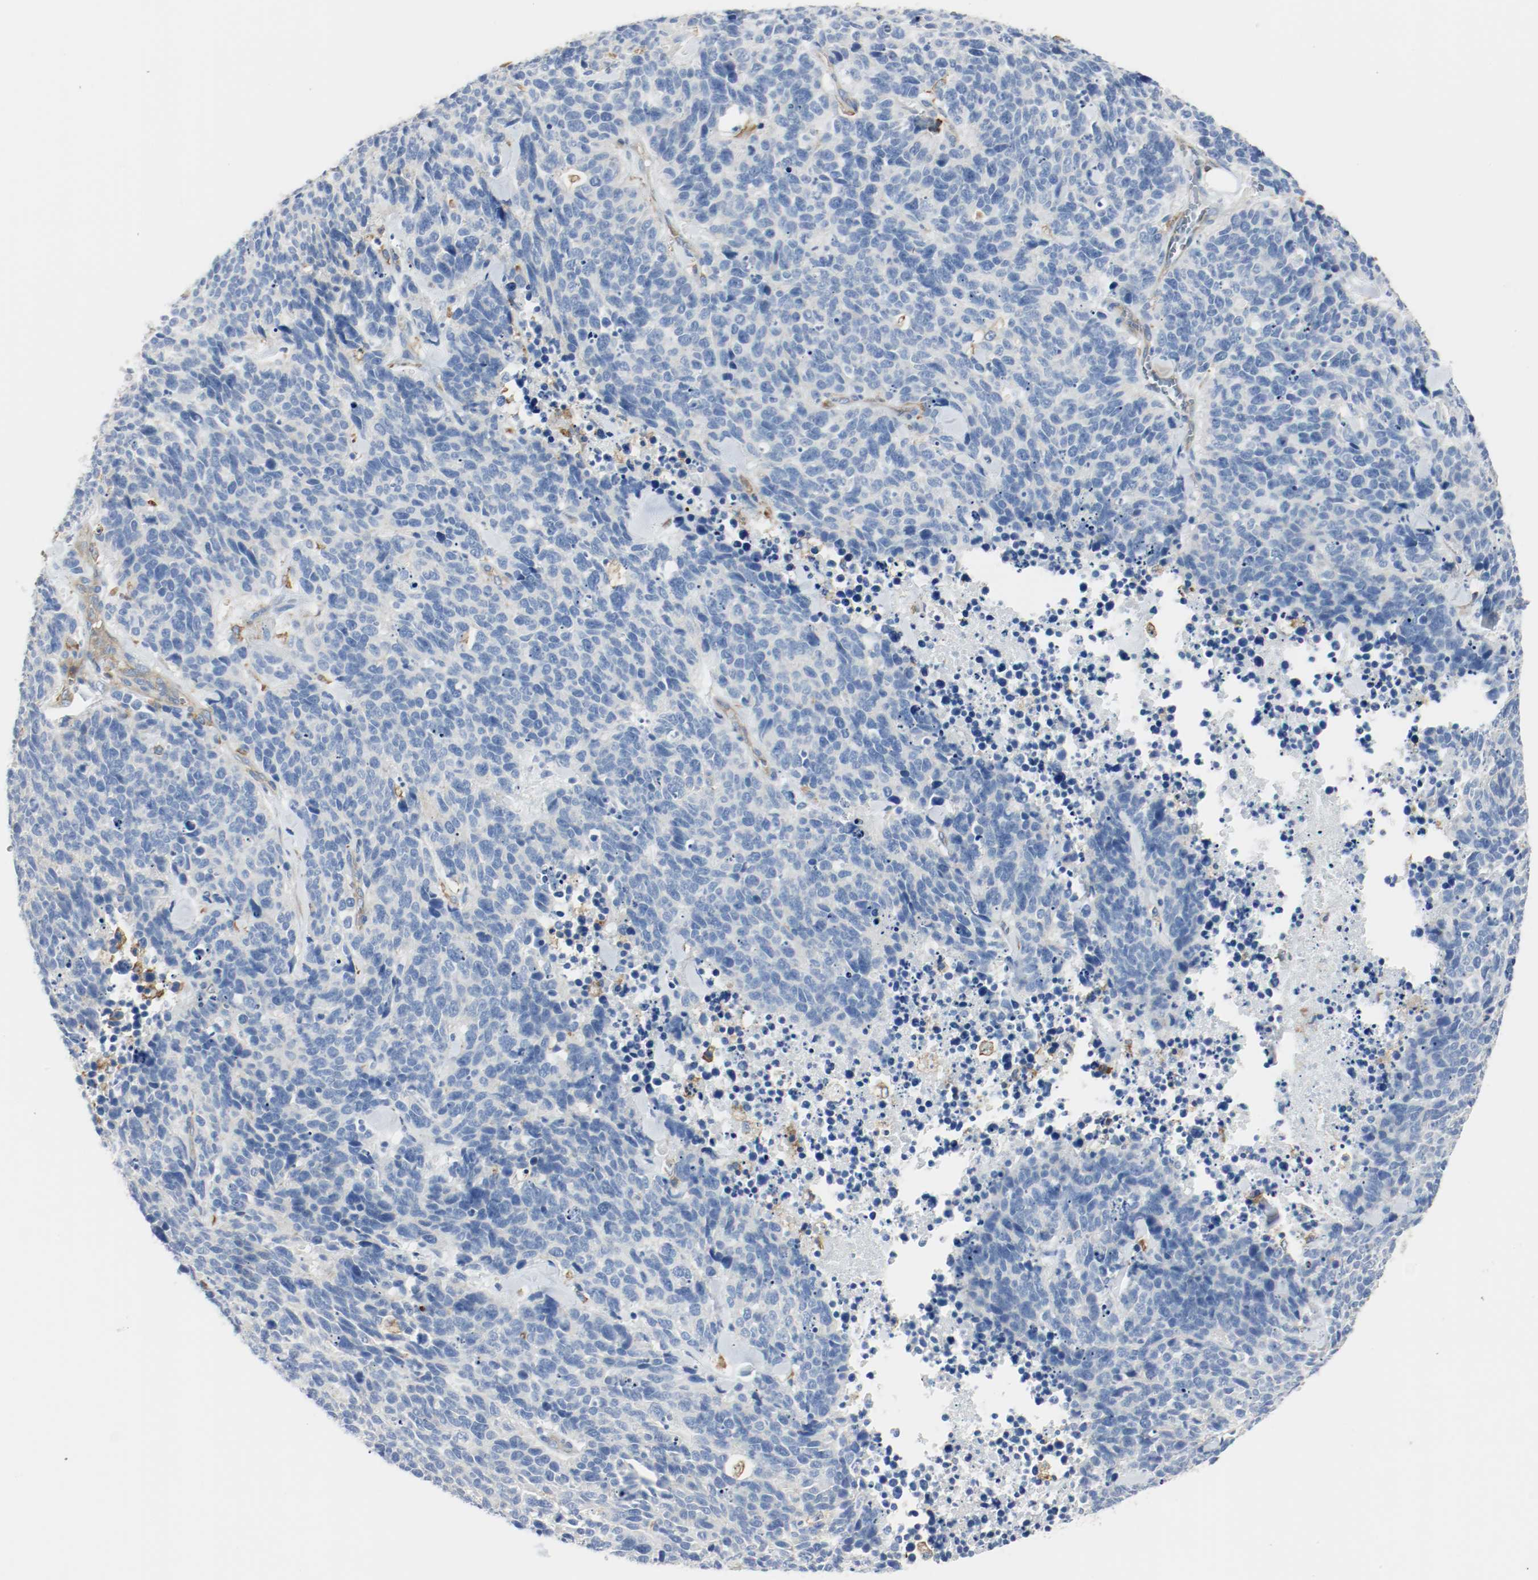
{"staining": {"intensity": "negative", "quantity": "none", "location": "none"}, "tissue": "lung cancer", "cell_type": "Tumor cells", "image_type": "cancer", "snomed": [{"axis": "morphology", "description": "Neoplasm, malignant, NOS"}, {"axis": "topography", "description": "Lung"}], "caption": "IHC photomicrograph of human lung cancer (malignant neoplasm) stained for a protein (brown), which shows no positivity in tumor cells.", "gene": "ARPC1B", "patient": {"sex": "female", "age": 58}}